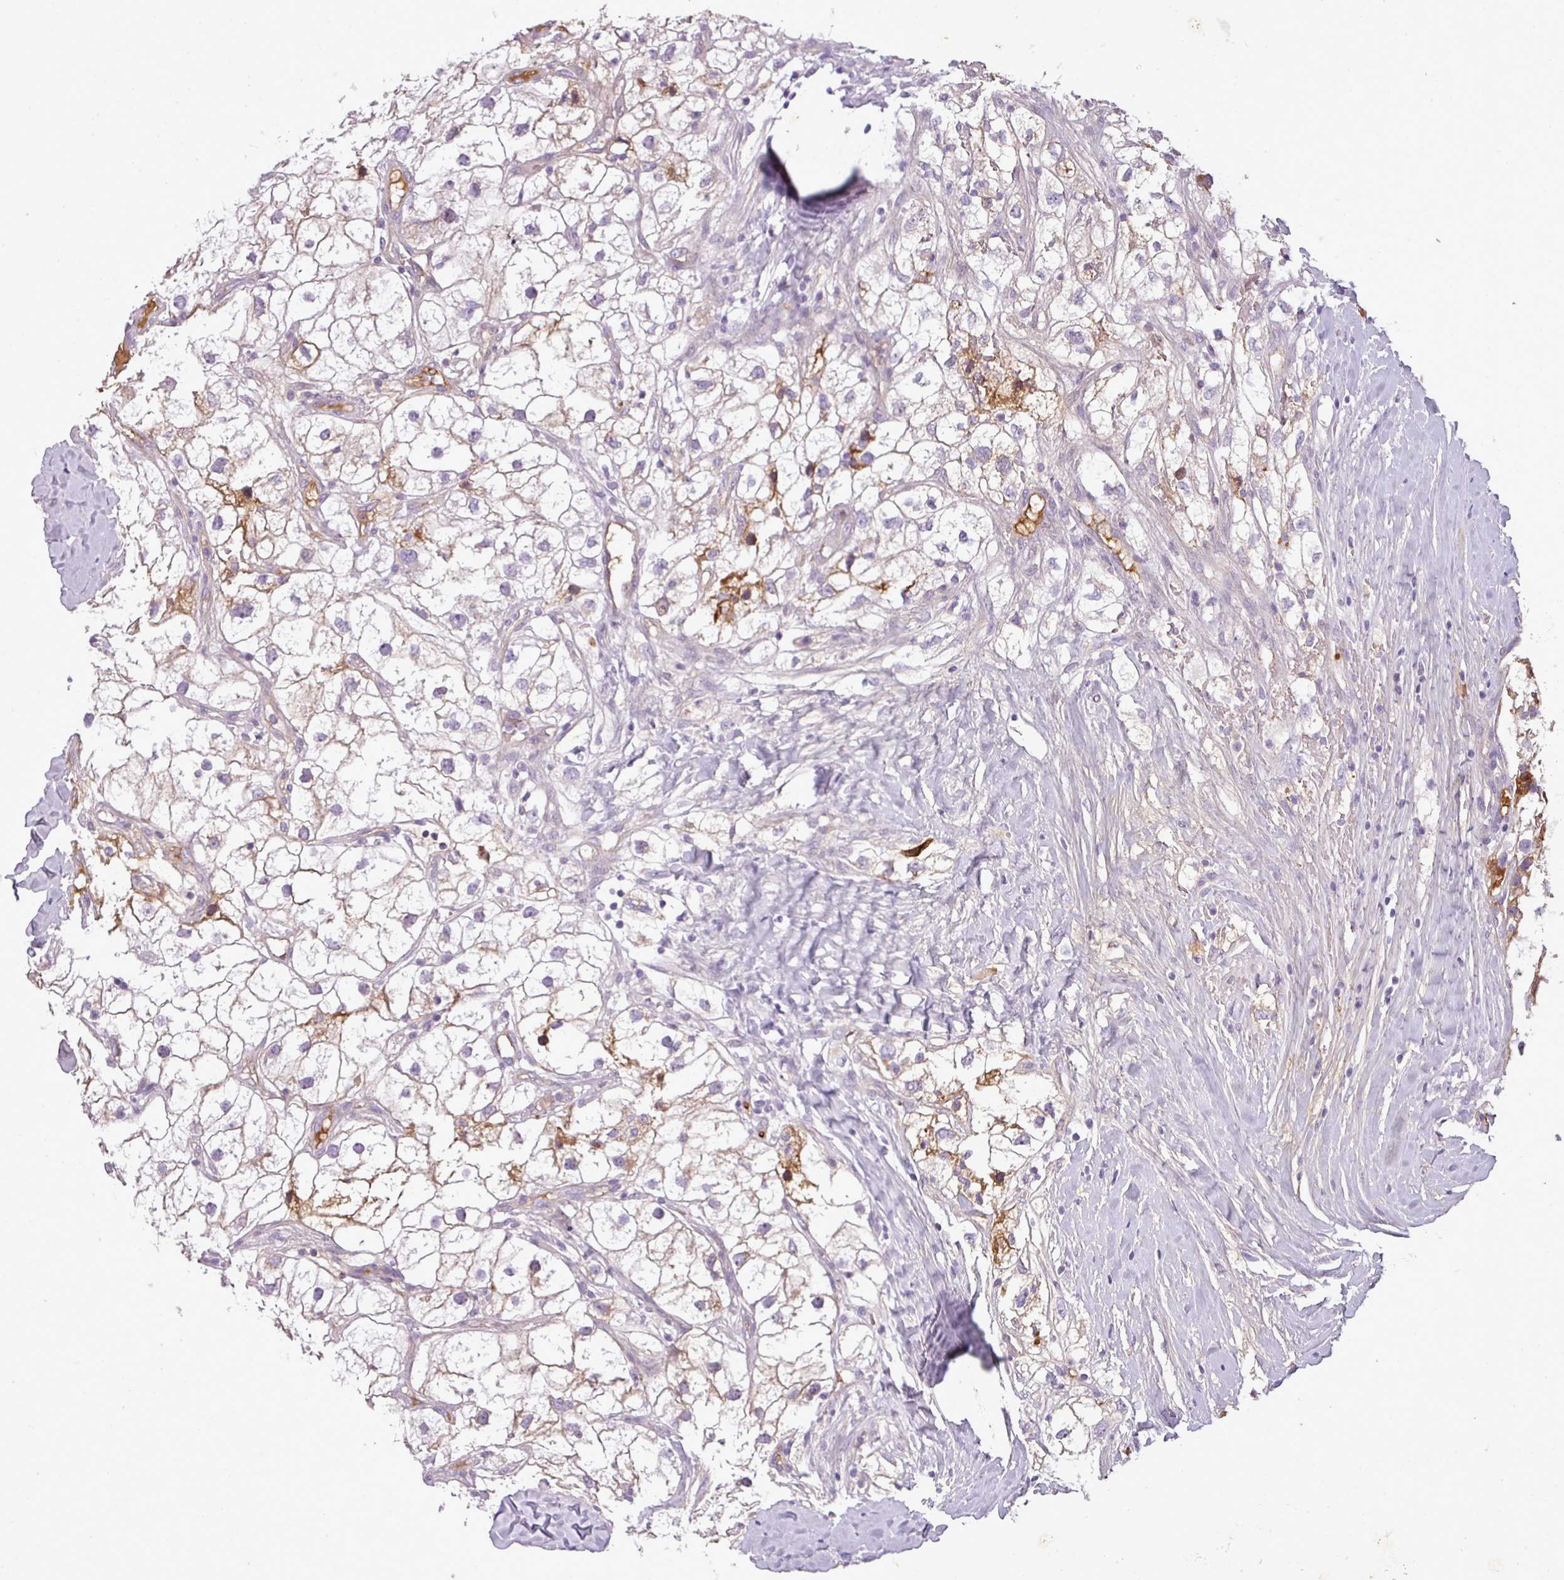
{"staining": {"intensity": "weak", "quantity": "<25%", "location": "cytoplasmic/membranous"}, "tissue": "renal cancer", "cell_type": "Tumor cells", "image_type": "cancer", "snomed": [{"axis": "morphology", "description": "Adenocarcinoma, NOS"}, {"axis": "topography", "description": "Kidney"}], "caption": "Immunohistochemical staining of human renal cancer demonstrates no significant staining in tumor cells.", "gene": "C4B", "patient": {"sex": "male", "age": 59}}